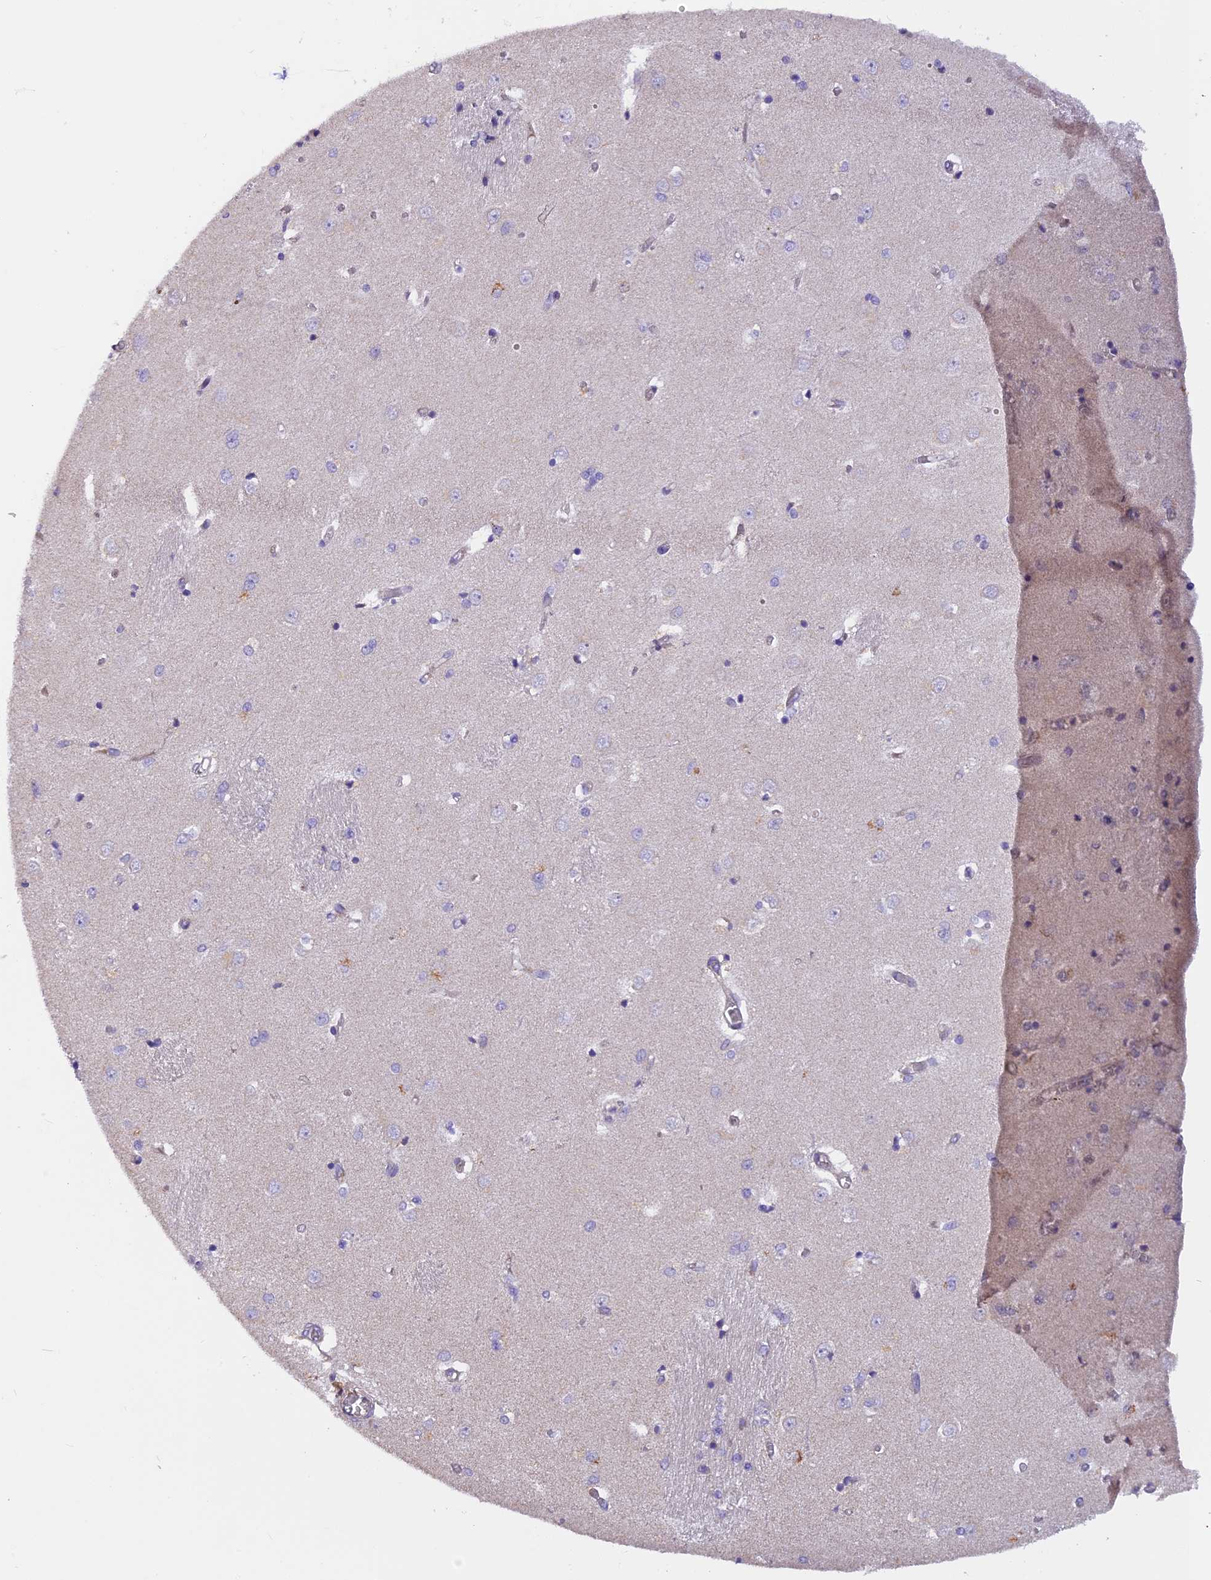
{"staining": {"intensity": "negative", "quantity": "none", "location": "none"}, "tissue": "caudate", "cell_type": "Glial cells", "image_type": "normal", "snomed": [{"axis": "morphology", "description": "Normal tissue, NOS"}, {"axis": "topography", "description": "Lateral ventricle wall"}], "caption": "Immunohistochemistry of unremarkable human caudate demonstrates no staining in glial cells.", "gene": "FAM98C", "patient": {"sex": "male", "age": 37}}